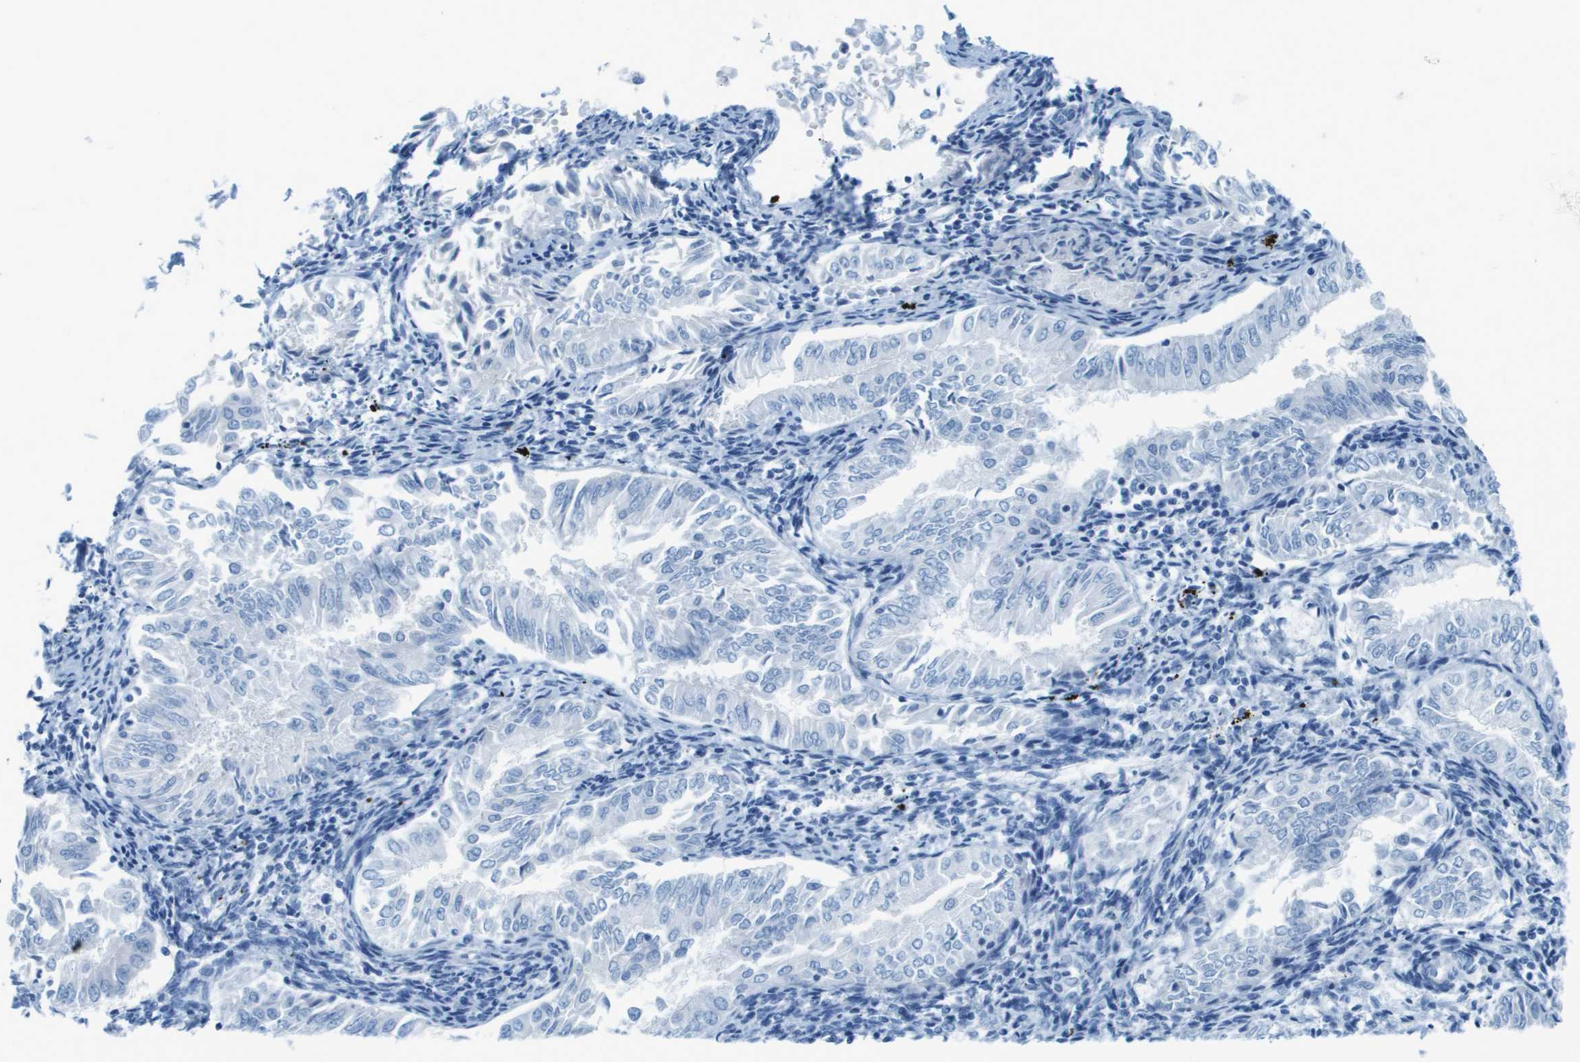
{"staining": {"intensity": "negative", "quantity": "none", "location": "none"}, "tissue": "endometrial cancer", "cell_type": "Tumor cells", "image_type": "cancer", "snomed": [{"axis": "morphology", "description": "Adenocarcinoma, NOS"}, {"axis": "topography", "description": "Endometrium"}], "caption": "Endometrial adenocarcinoma was stained to show a protein in brown. There is no significant positivity in tumor cells.", "gene": "CDHR2", "patient": {"sex": "female", "age": 53}}